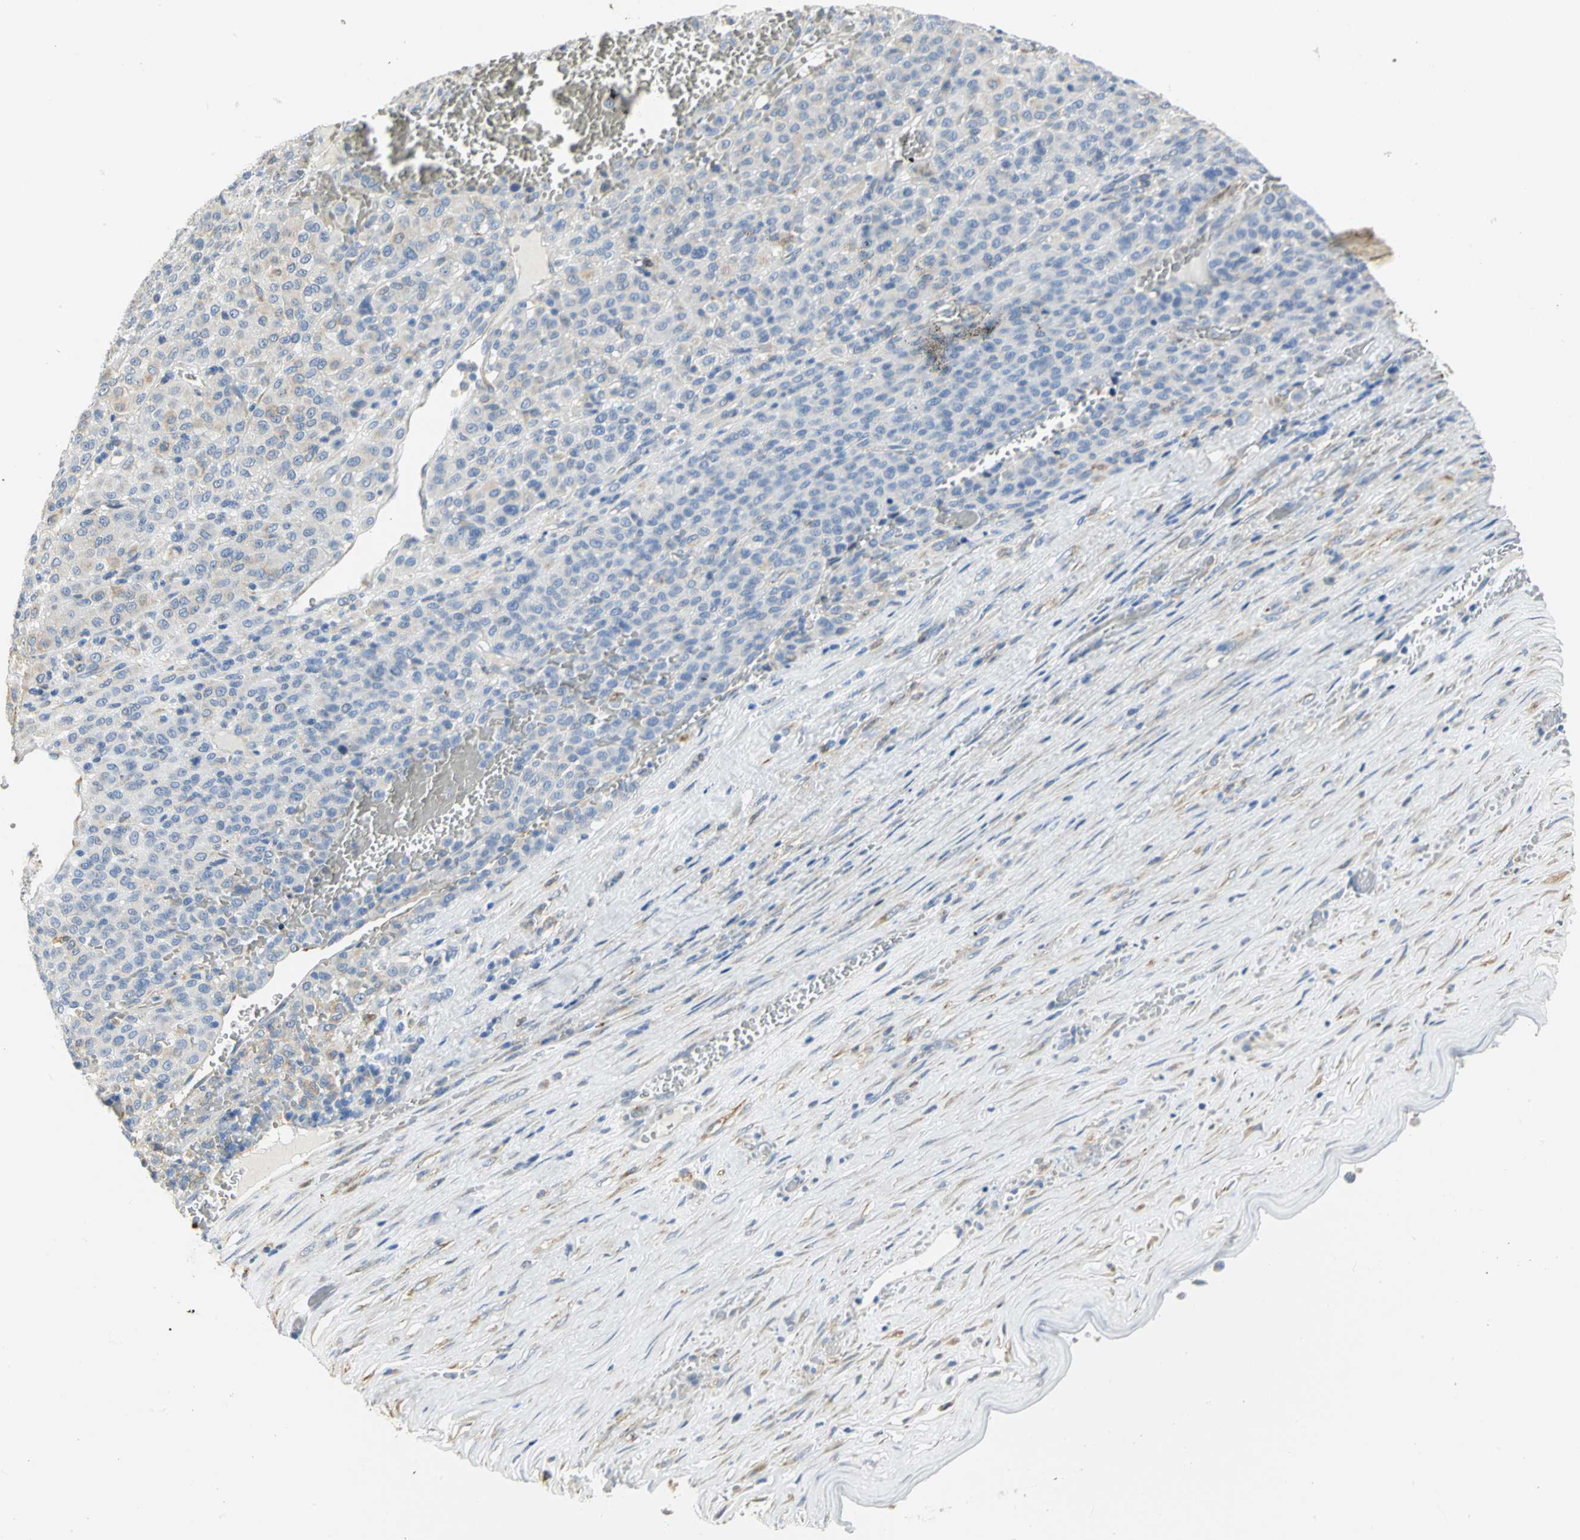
{"staining": {"intensity": "weak", "quantity": ">75%", "location": "cytoplasmic/membranous"}, "tissue": "melanoma", "cell_type": "Tumor cells", "image_type": "cancer", "snomed": [{"axis": "morphology", "description": "Malignant melanoma, Metastatic site"}, {"axis": "topography", "description": "Pancreas"}], "caption": "The micrograph displays staining of melanoma, revealing weak cytoplasmic/membranous protein expression (brown color) within tumor cells.", "gene": "GNRH2", "patient": {"sex": "female", "age": 30}}